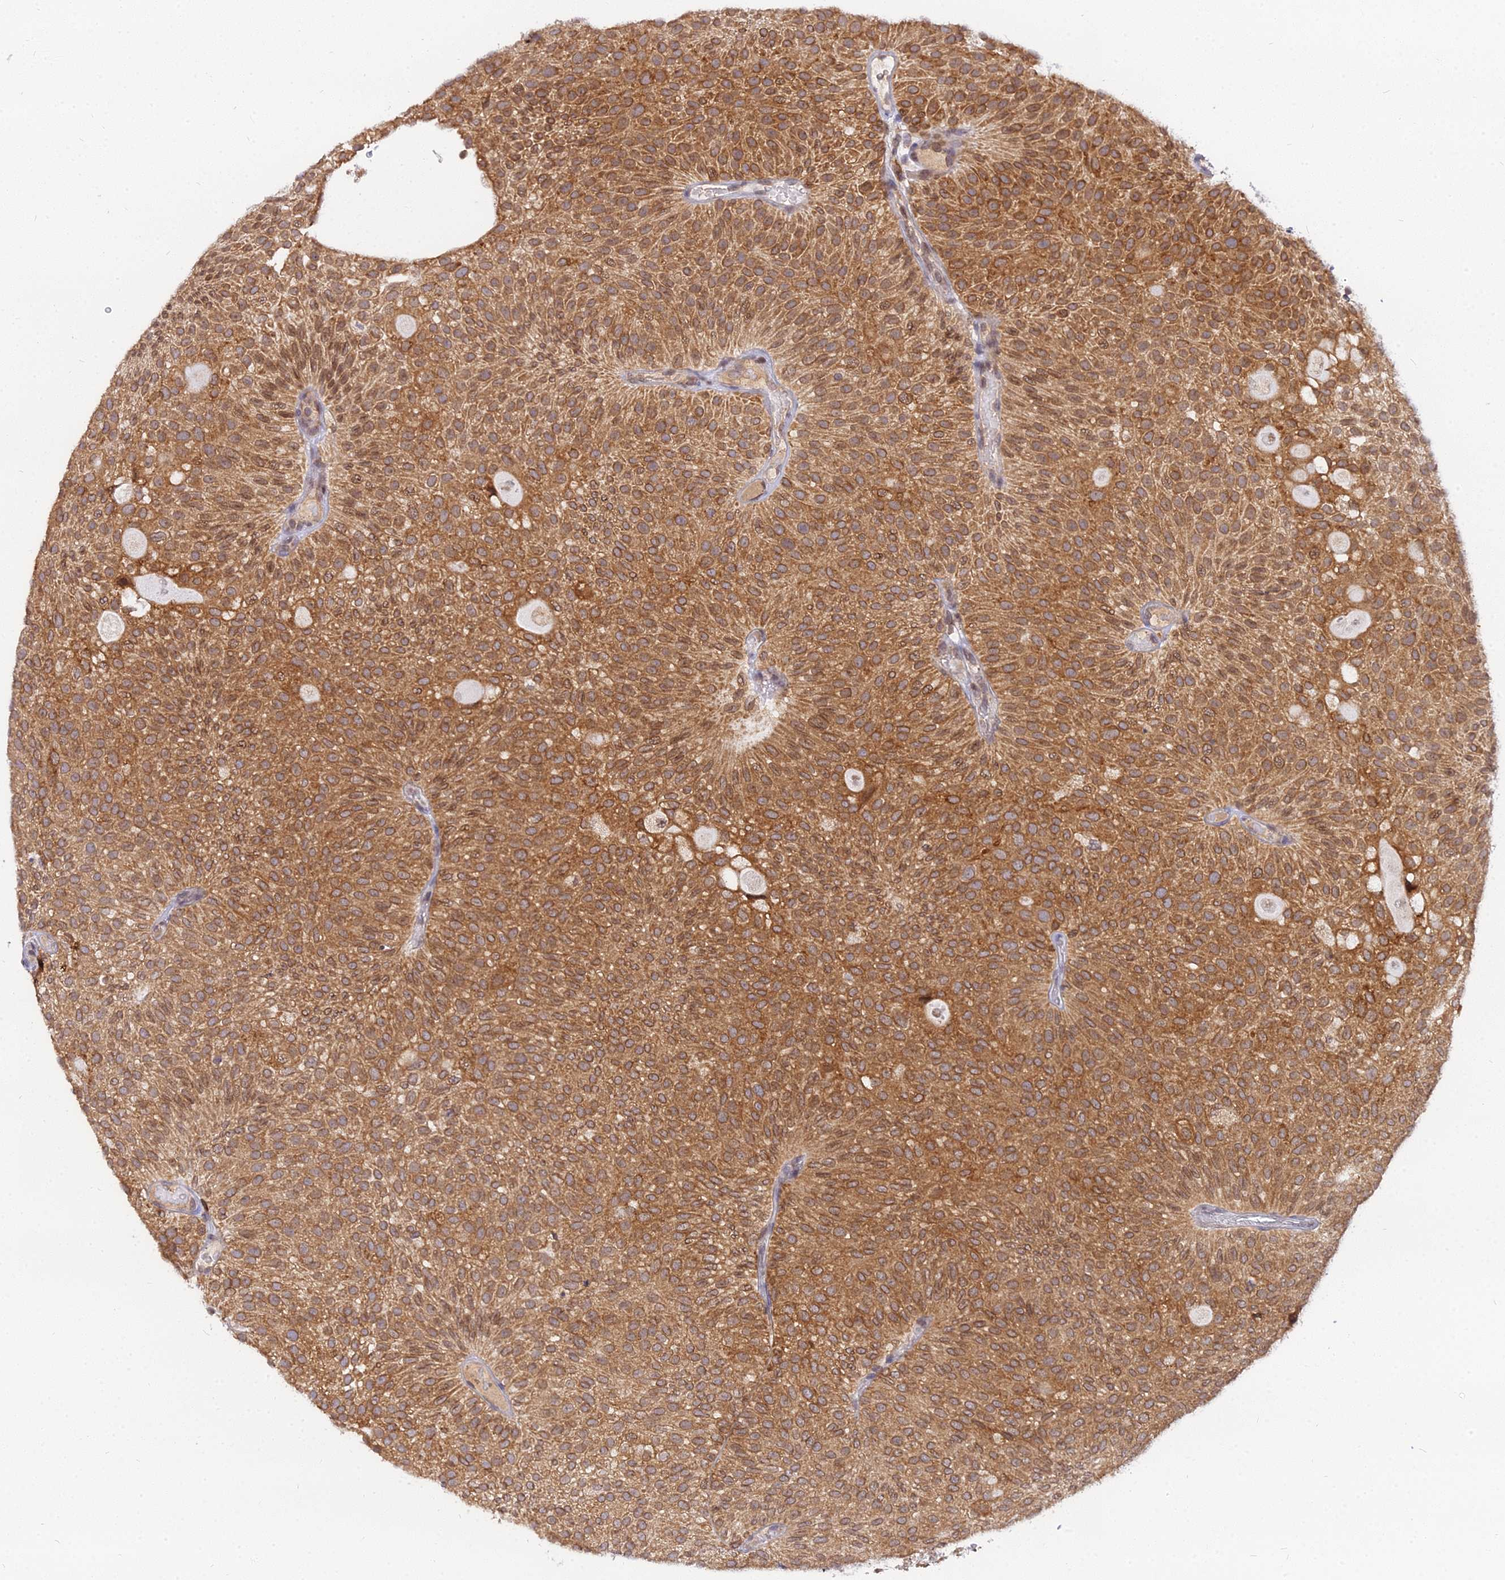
{"staining": {"intensity": "moderate", "quantity": ">75%", "location": "cytoplasmic/membranous"}, "tissue": "urothelial cancer", "cell_type": "Tumor cells", "image_type": "cancer", "snomed": [{"axis": "morphology", "description": "Urothelial carcinoma, Low grade"}, {"axis": "topography", "description": "Urinary bladder"}], "caption": "Protein staining of low-grade urothelial carcinoma tissue displays moderate cytoplasmic/membranous staining in about >75% of tumor cells.", "gene": "RNF121", "patient": {"sex": "male", "age": 78}}